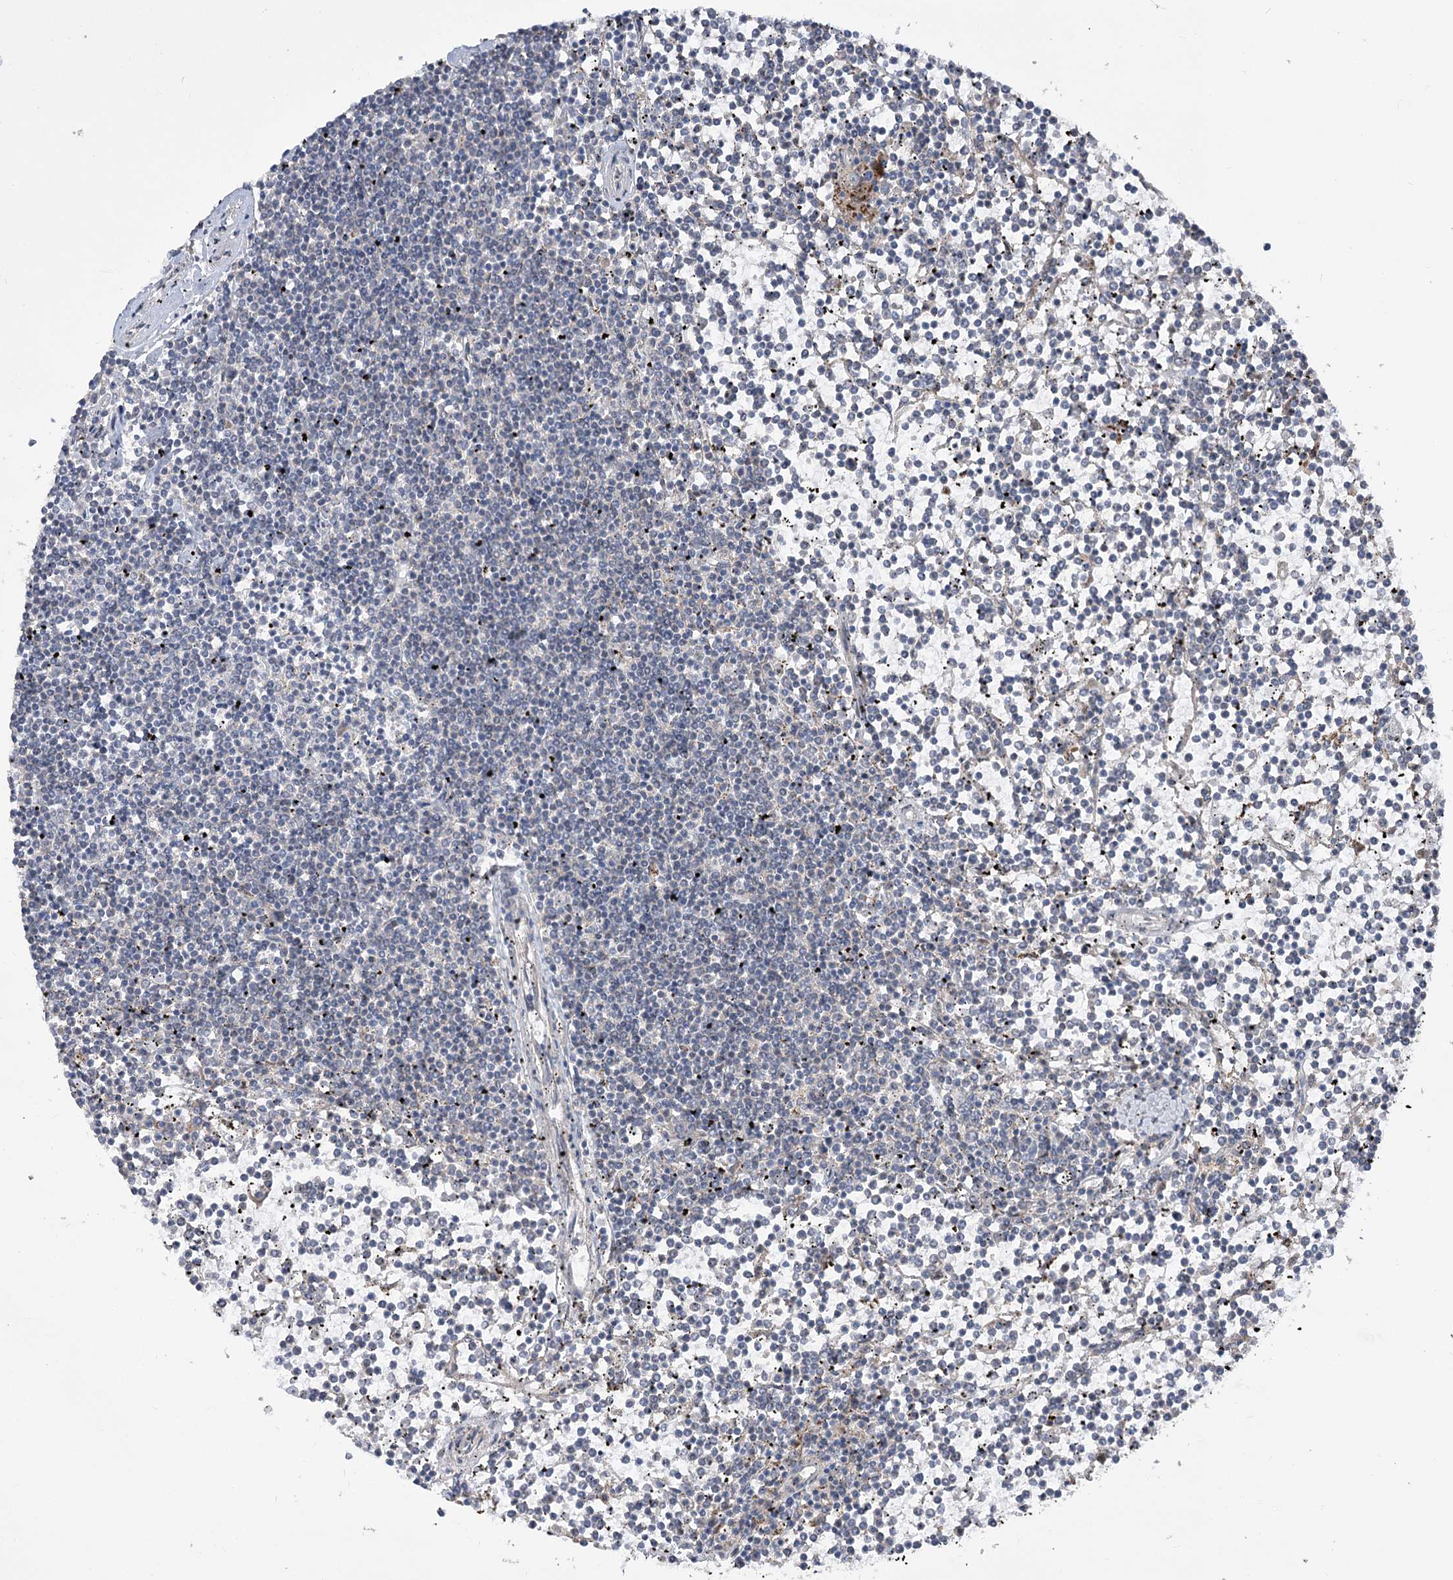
{"staining": {"intensity": "negative", "quantity": "none", "location": "none"}, "tissue": "lymphoma", "cell_type": "Tumor cells", "image_type": "cancer", "snomed": [{"axis": "morphology", "description": "Malignant lymphoma, non-Hodgkin's type, Low grade"}, {"axis": "topography", "description": "Spleen"}], "caption": "Human low-grade malignant lymphoma, non-Hodgkin's type stained for a protein using immunohistochemistry (IHC) shows no positivity in tumor cells.", "gene": "ZSCAN23", "patient": {"sex": "female", "age": 19}}